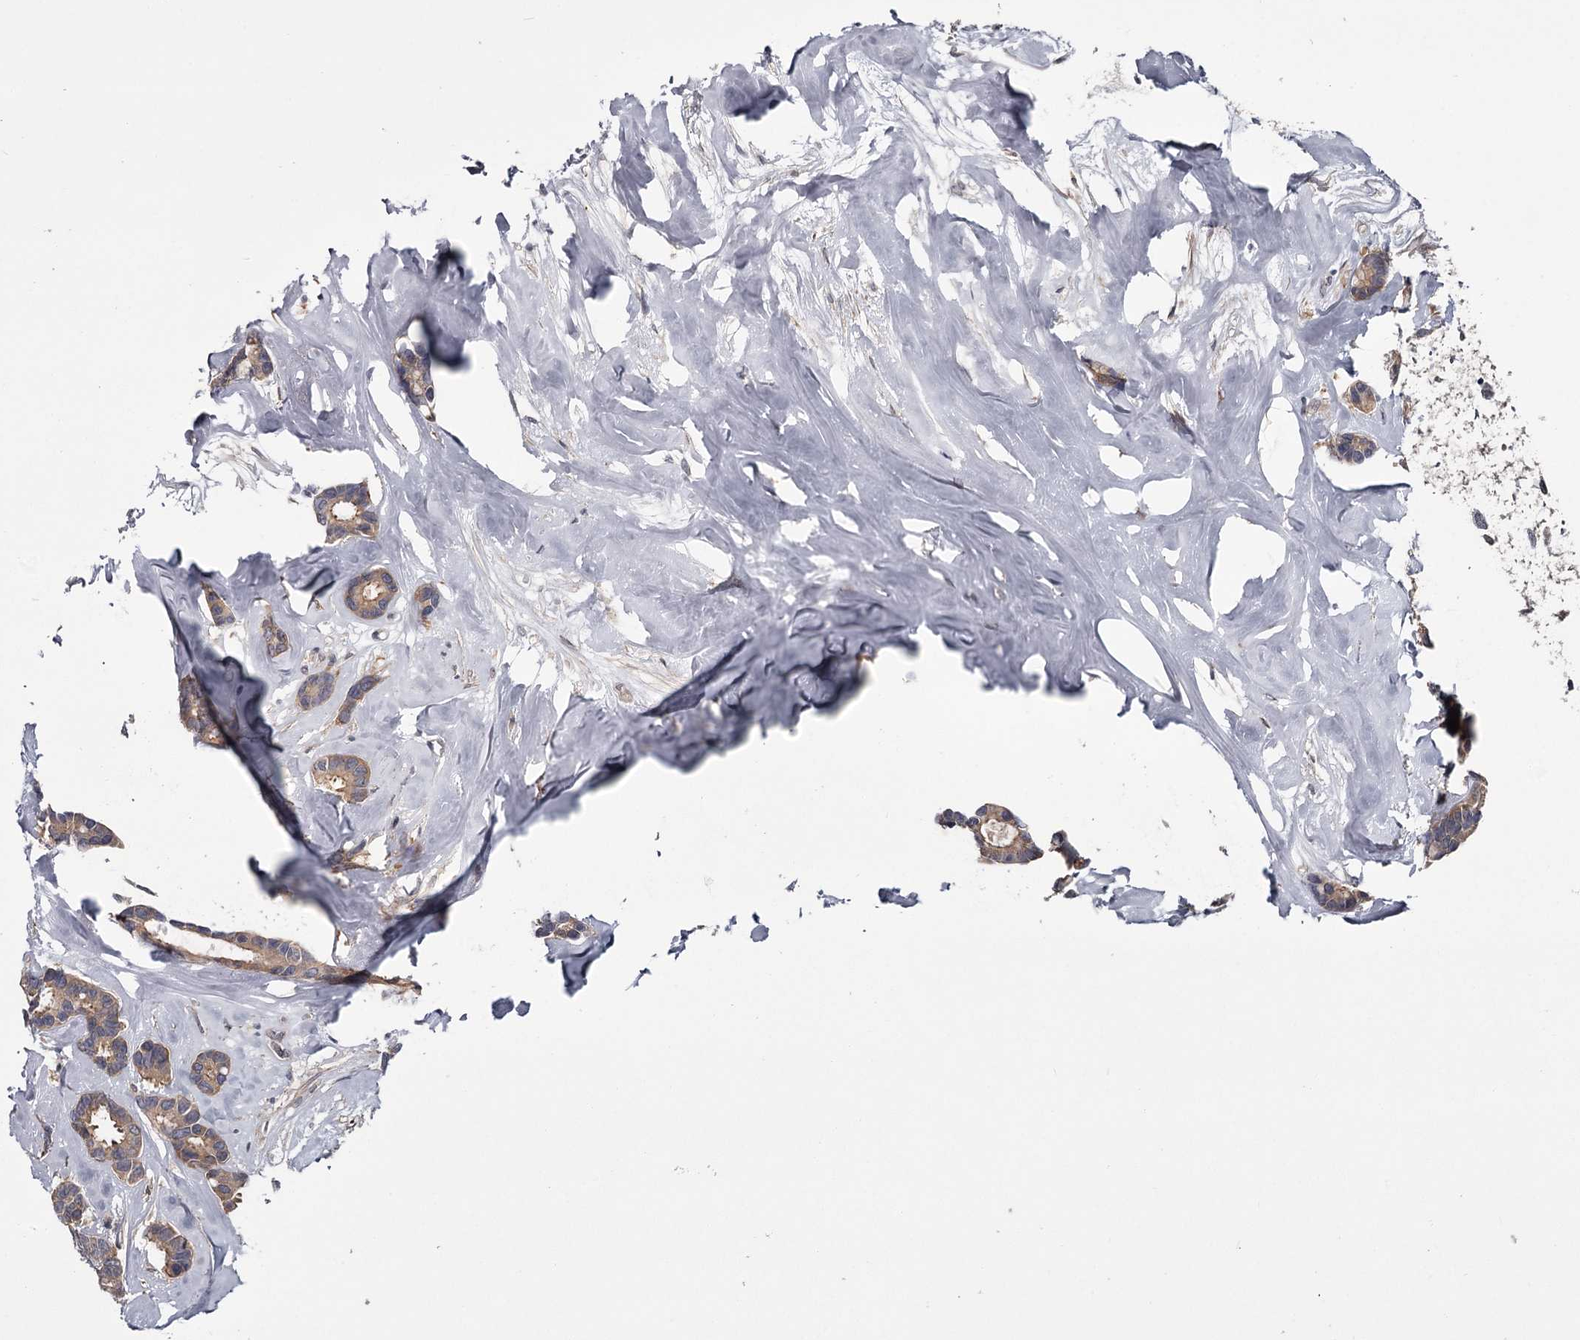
{"staining": {"intensity": "weak", "quantity": "25%-75%", "location": "cytoplasmic/membranous"}, "tissue": "breast cancer", "cell_type": "Tumor cells", "image_type": "cancer", "snomed": [{"axis": "morphology", "description": "Duct carcinoma"}, {"axis": "topography", "description": "Breast"}], "caption": "DAB immunohistochemical staining of human breast cancer (infiltrating ductal carcinoma) exhibits weak cytoplasmic/membranous protein positivity in approximately 25%-75% of tumor cells. (Brightfield microscopy of DAB IHC at high magnification).", "gene": "DAO", "patient": {"sex": "female", "age": 87}}